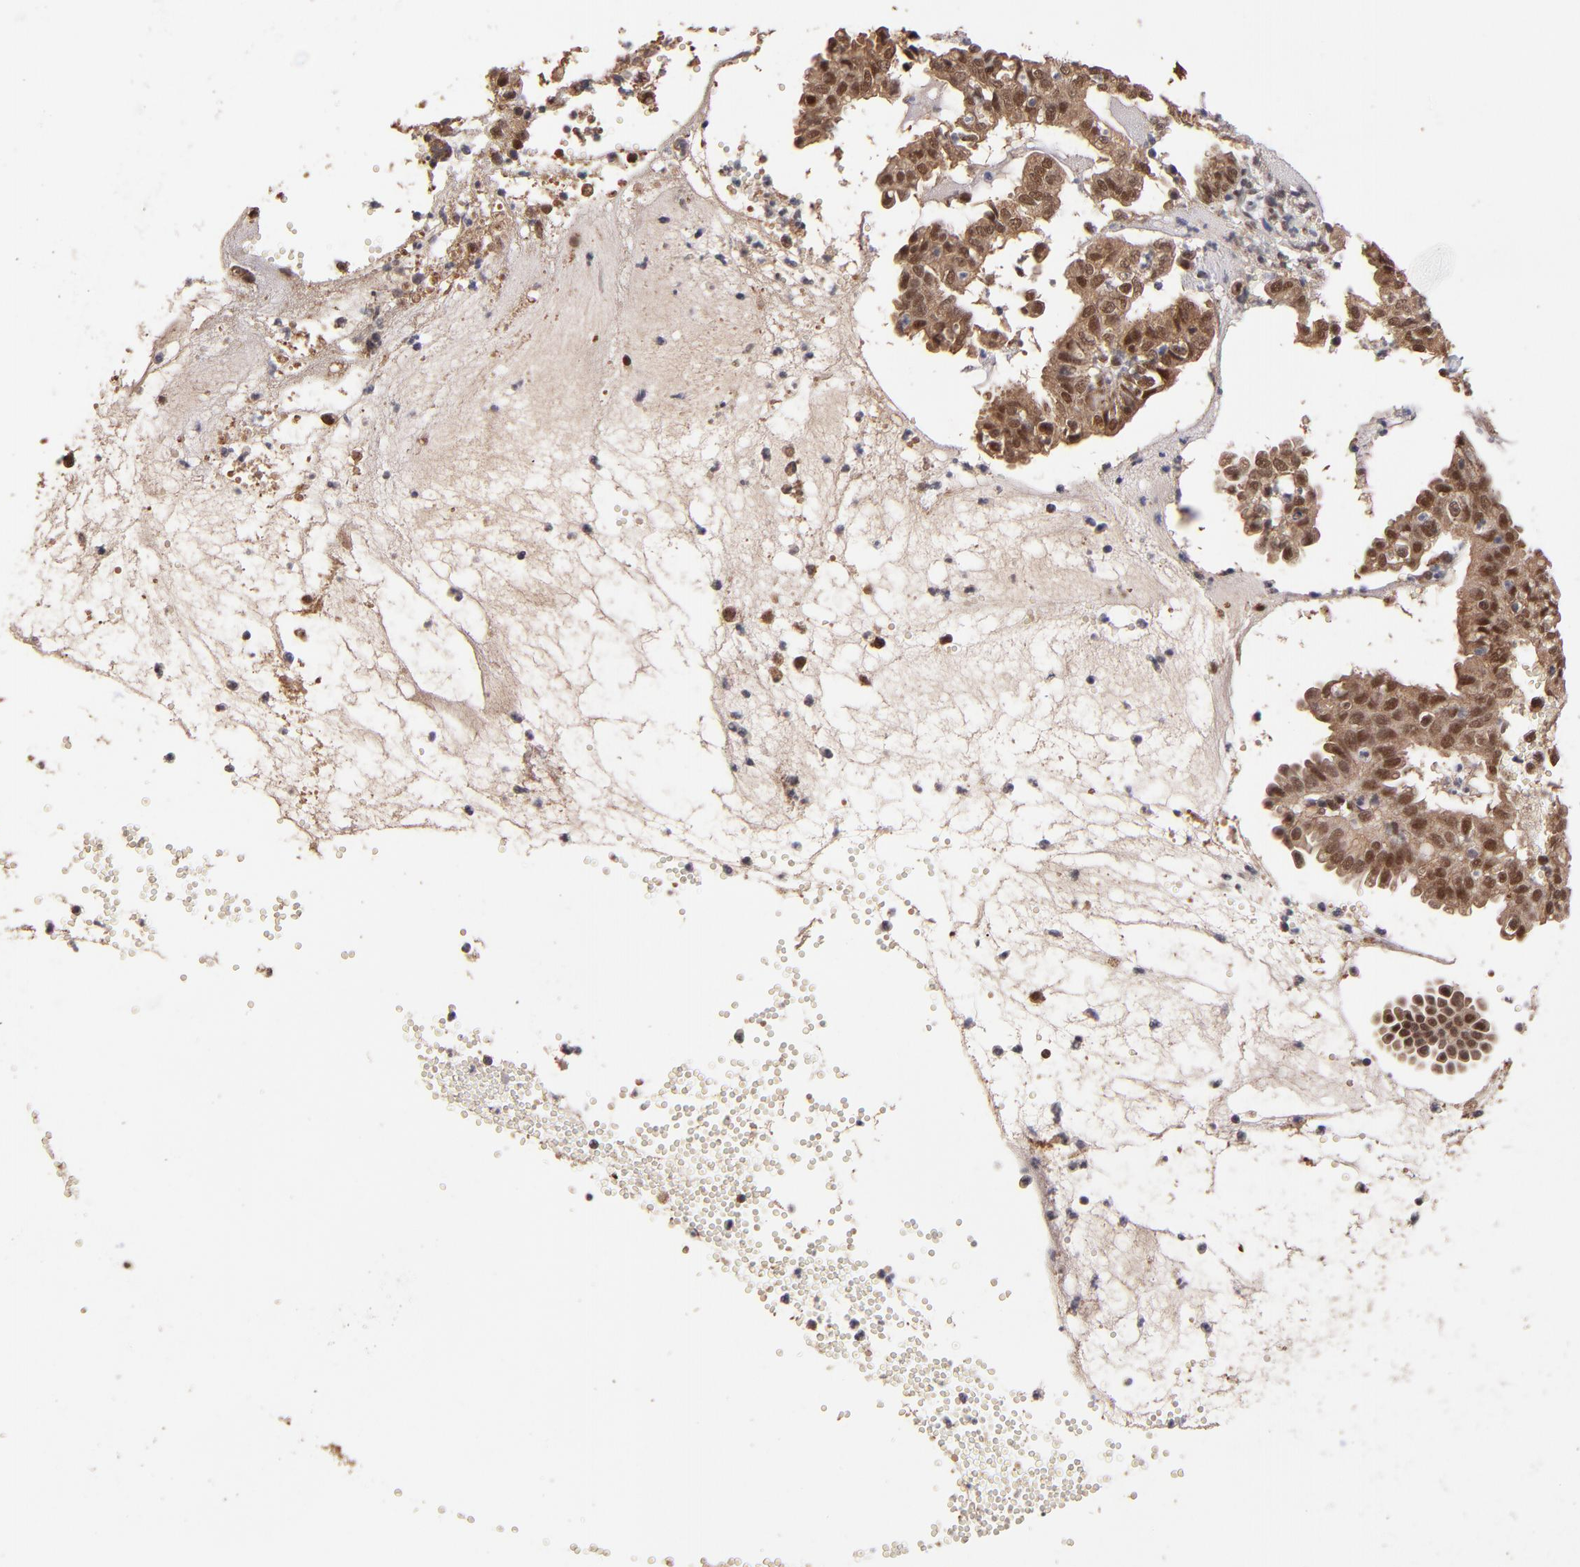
{"staining": {"intensity": "moderate", "quantity": ">75%", "location": "cytoplasmic/membranous,nuclear"}, "tissue": "endometrial cancer", "cell_type": "Tumor cells", "image_type": "cancer", "snomed": [{"axis": "morphology", "description": "Adenocarcinoma, NOS"}, {"axis": "topography", "description": "Endometrium"}], "caption": "IHC of adenocarcinoma (endometrial) displays medium levels of moderate cytoplasmic/membranous and nuclear positivity in approximately >75% of tumor cells.", "gene": "EAPP", "patient": {"sex": "female", "age": 66}}